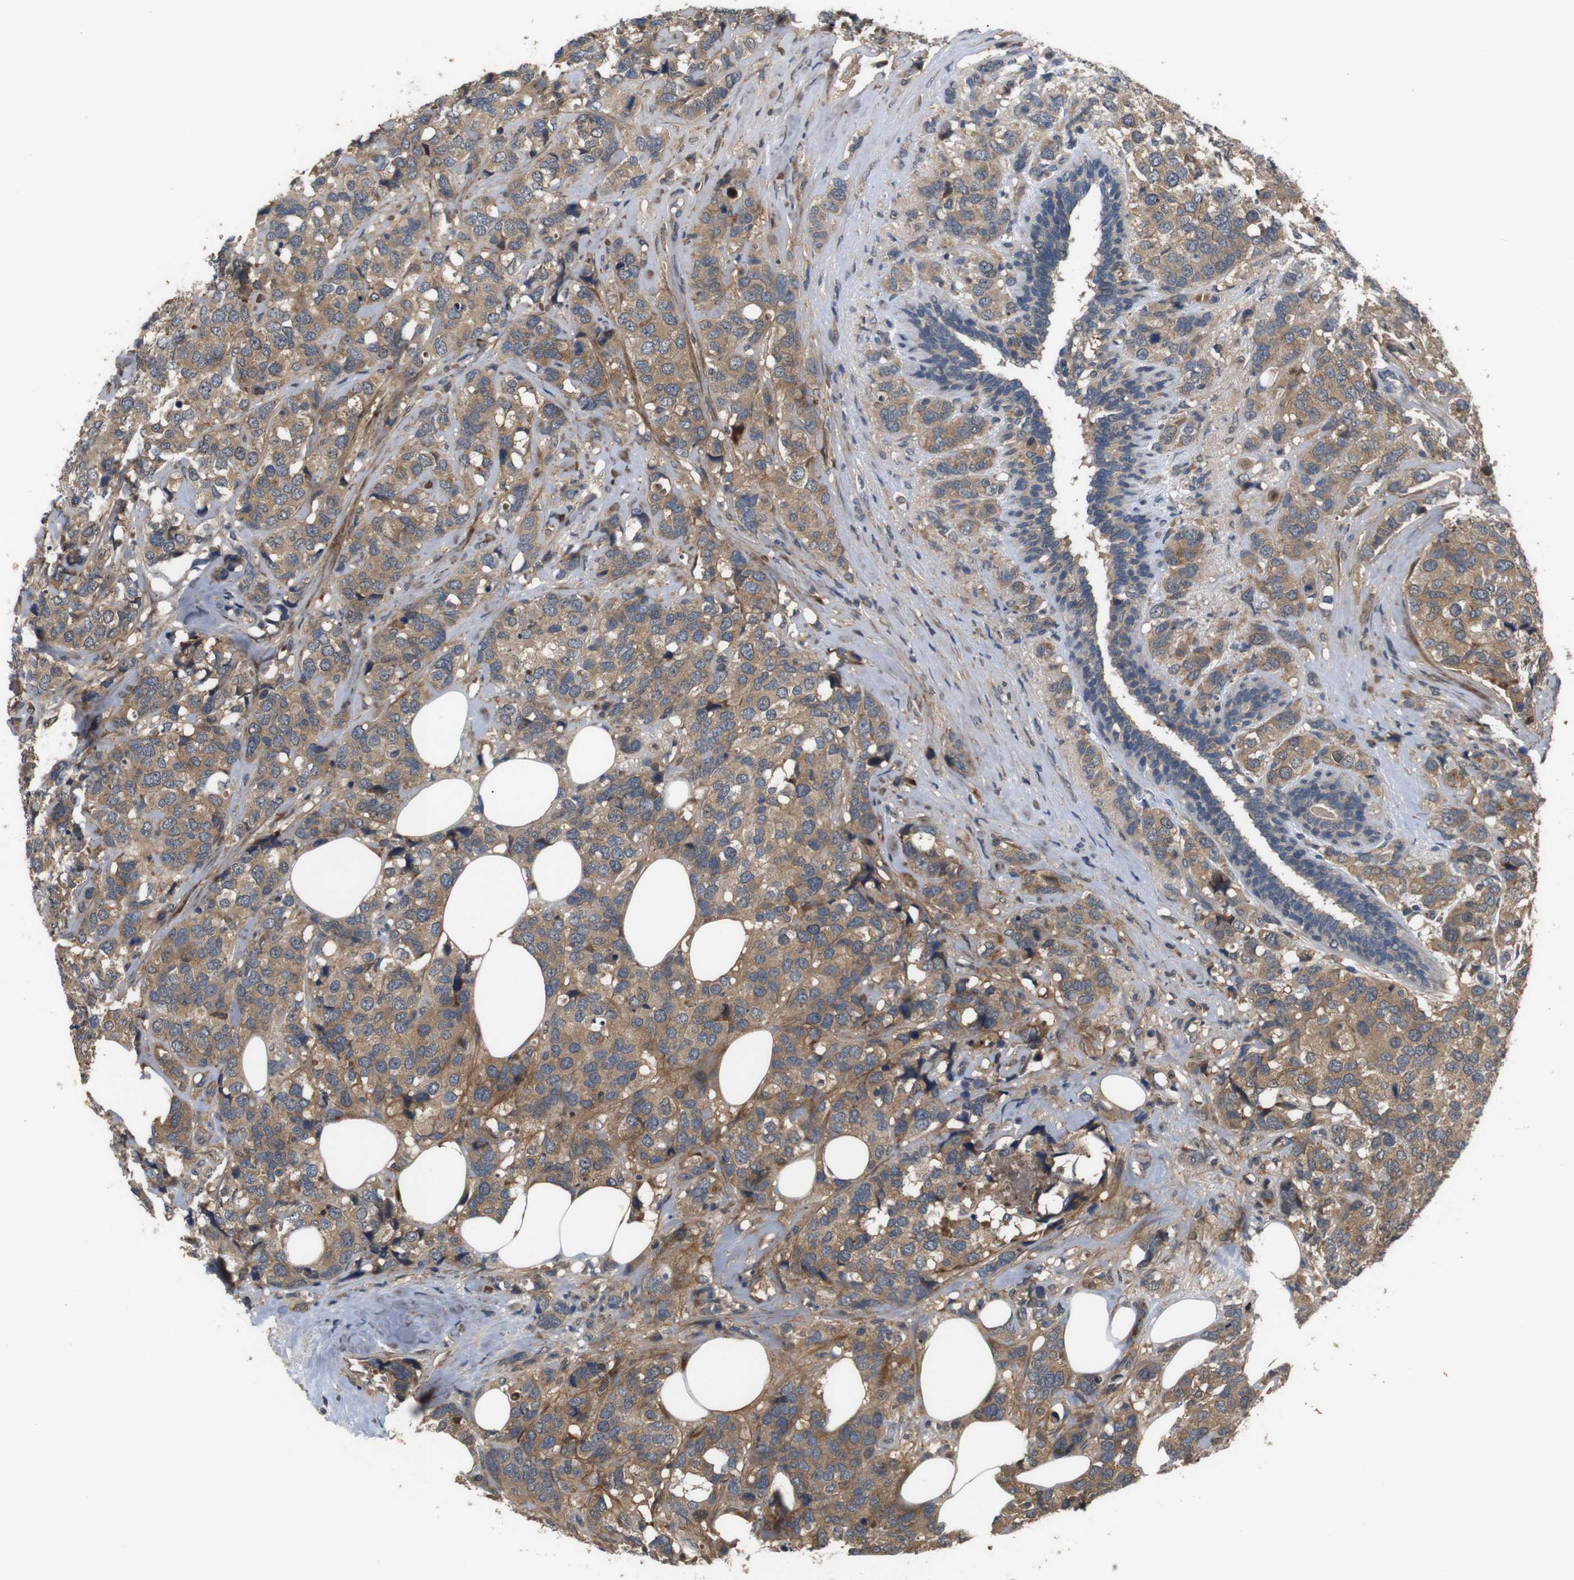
{"staining": {"intensity": "moderate", "quantity": ">75%", "location": "cytoplasmic/membranous"}, "tissue": "breast cancer", "cell_type": "Tumor cells", "image_type": "cancer", "snomed": [{"axis": "morphology", "description": "Lobular carcinoma"}, {"axis": "topography", "description": "Breast"}], "caption": "Breast cancer stained for a protein shows moderate cytoplasmic/membranous positivity in tumor cells.", "gene": "EPHB2", "patient": {"sex": "female", "age": 59}}